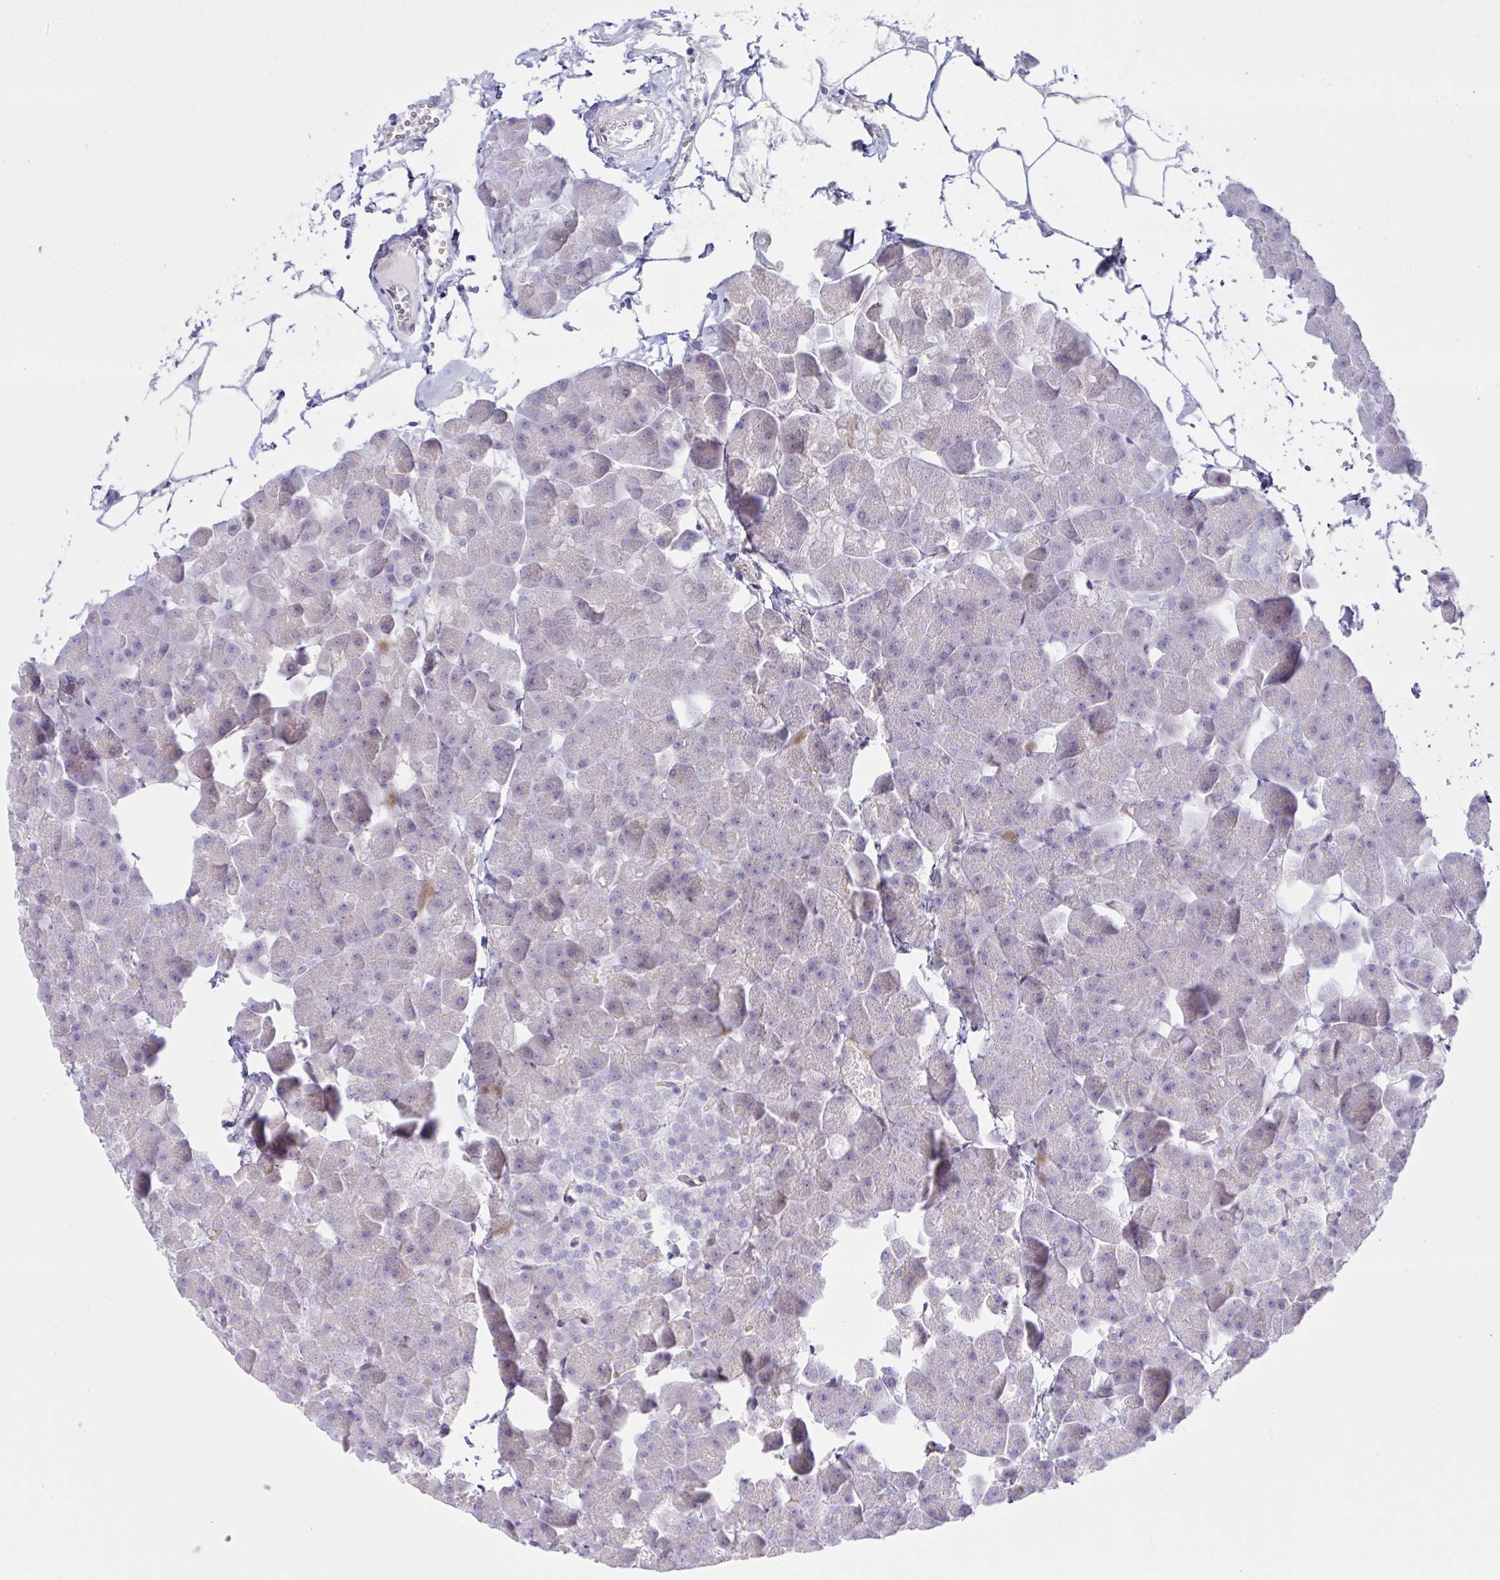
{"staining": {"intensity": "moderate", "quantity": "<25%", "location": "cytoplasmic/membranous"}, "tissue": "pancreas", "cell_type": "Exocrine glandular cells", "image_type": "normal", "snomed": [{"axis": "morphology", "description": "Normal tissue, NOS"}, {"axis": "topography", "description": "Pancreas"}], "caption": "Immunohistochemistry (IHC) photomicrograph of benign pancreas: human pancreas stained using immunohistochemistry demonstrates low levels of moderate protein expression localized specifically in the cytoplasmic/membranous of exocrine glandular cells, appearing as a cytoplasmic/membranous brown color.", "gene": "ZNF713", "patient": {"sex": "male", "age": 35}}